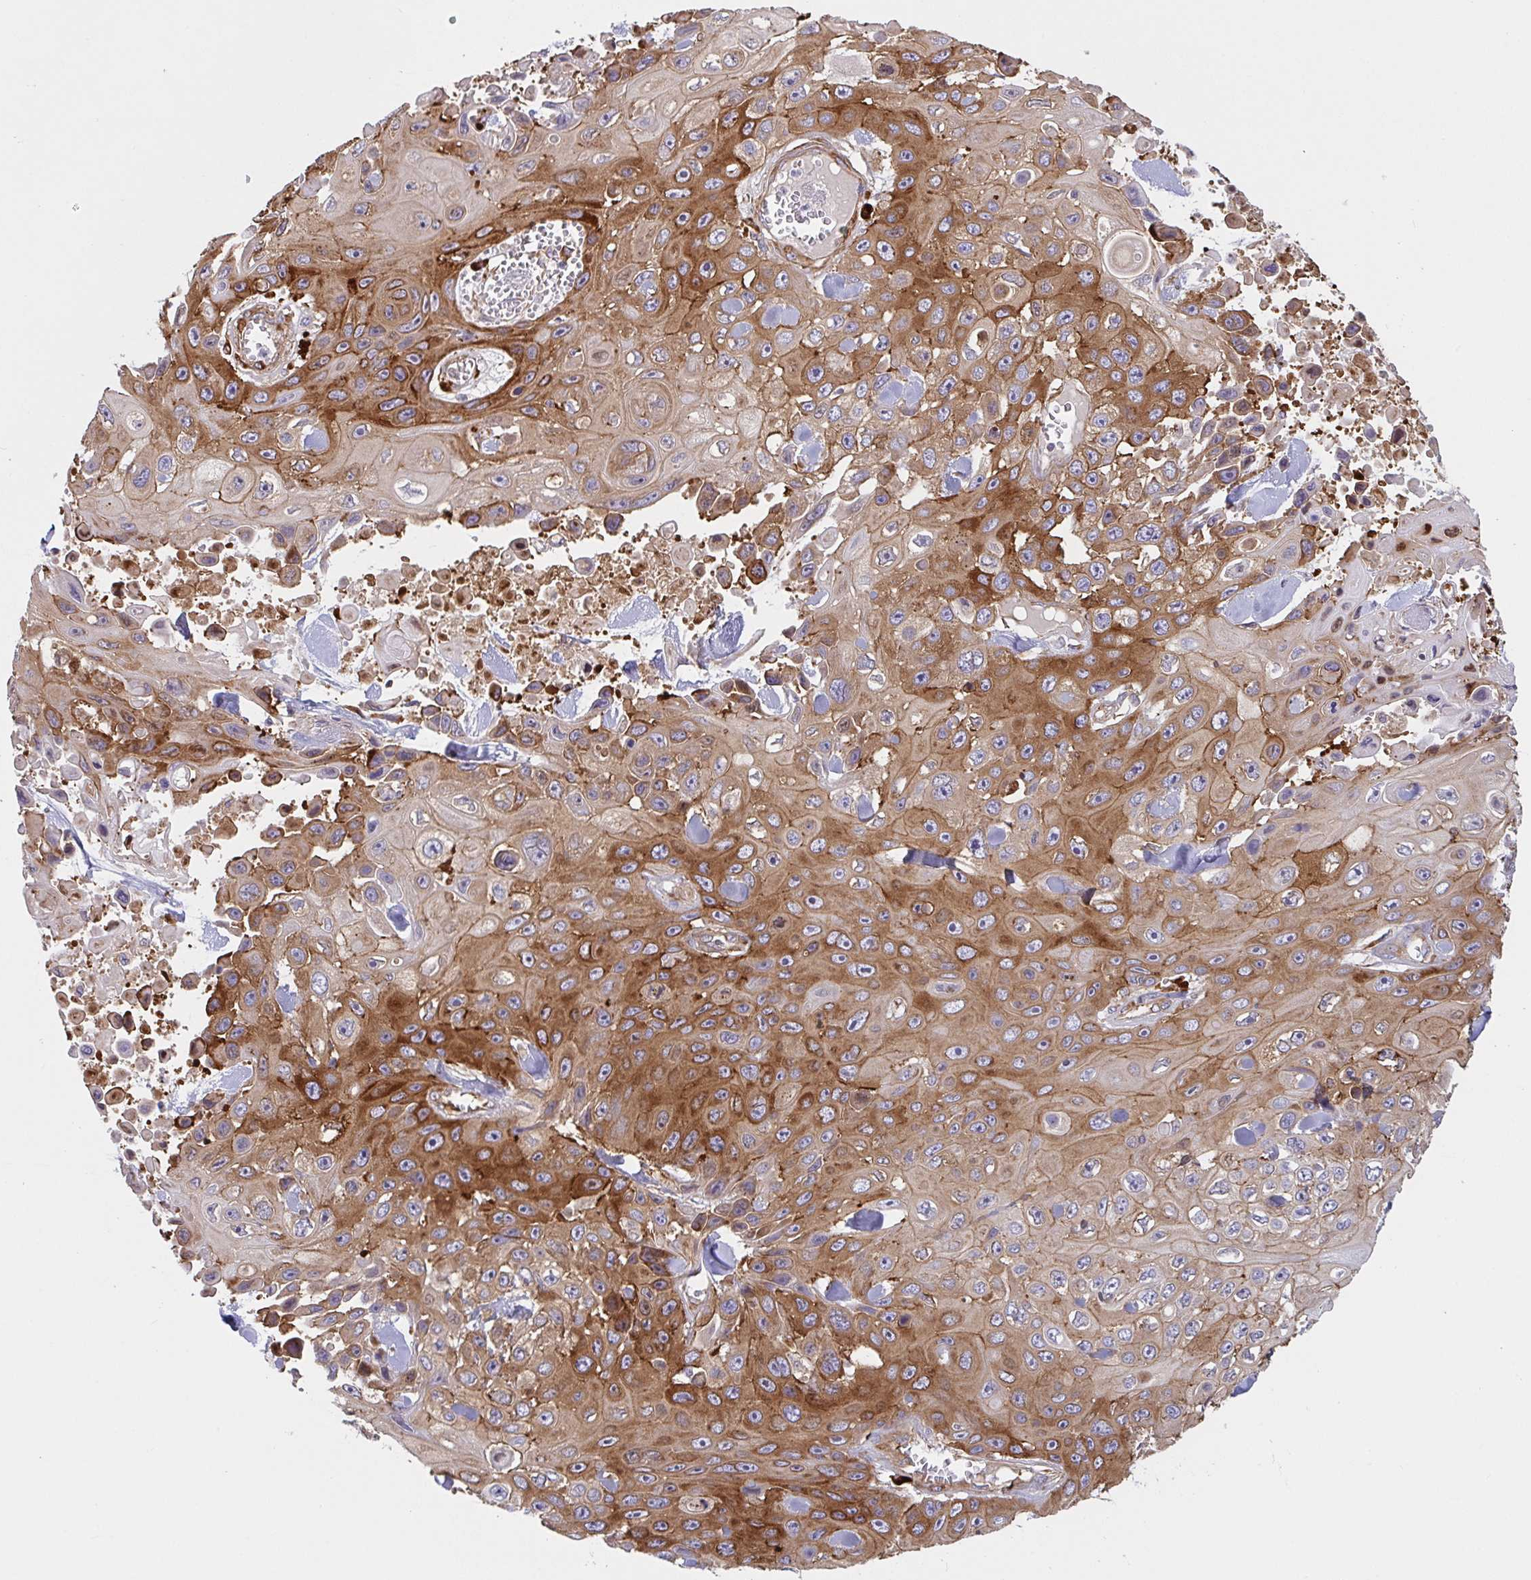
{"staining": {"intensity": "moderate", "quantity": ">75%", "location": "cytoplasmic/membranous"}, "tissue": "skin cancer", "cell_type": "Tumor cells", "image_type": "cancer", "snomed": [{"axis": "morphology", "description": "Squamous cell carcinoma, NOS"}, {"axis": "topography", "description": "Skin"}], "caption": "Tumor cells demonstrate moderate cytoplasmic/membranous staining in about >75% of cells in skin cancer.", "gene": "YARS2", "patient": {"sex": "male", "age": 82}}